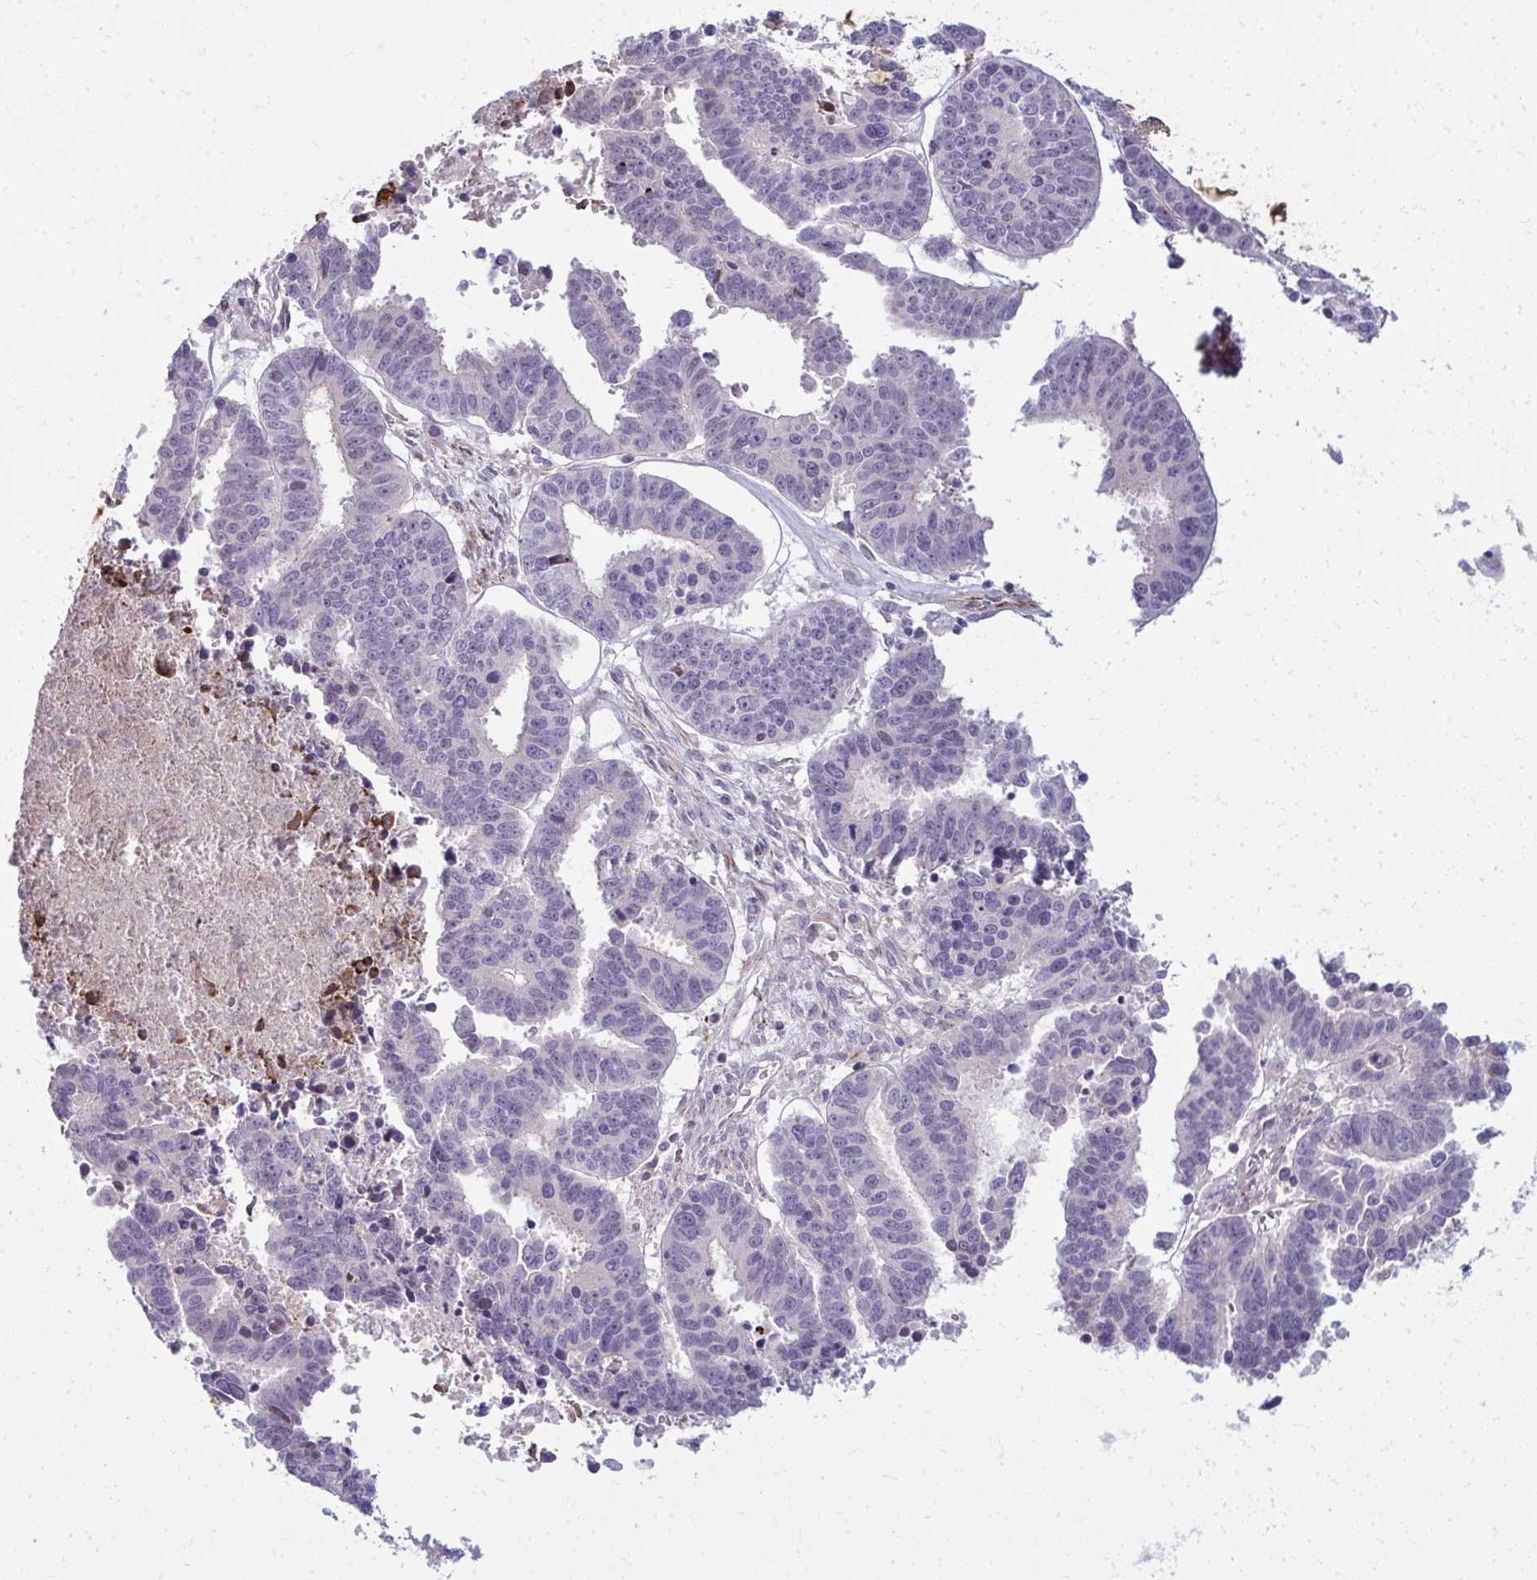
{"staining": {"intensity": "negative", "quantity": "none", "location": "none"}, "tissue": "ovarian cancer", "cell_type": "Tumor cells", "image_type": "cancer", "snomed": [{"axis": "morphology", "description": "Carcinoma, endometroid"}, {"axis": "morphology", "description": "Cystadenocarcinoma, serous, NOS"}, {"axis": "topography", "description": "Ovary"}], "caption": "Immunohistochemistry (IHC) image of human ovarian cancer stained for a protein (brown), which demonstrates no positivity in tumor cells.", "gene": "SLC14A1", "patient": {"sex": "female", "age": 45}}